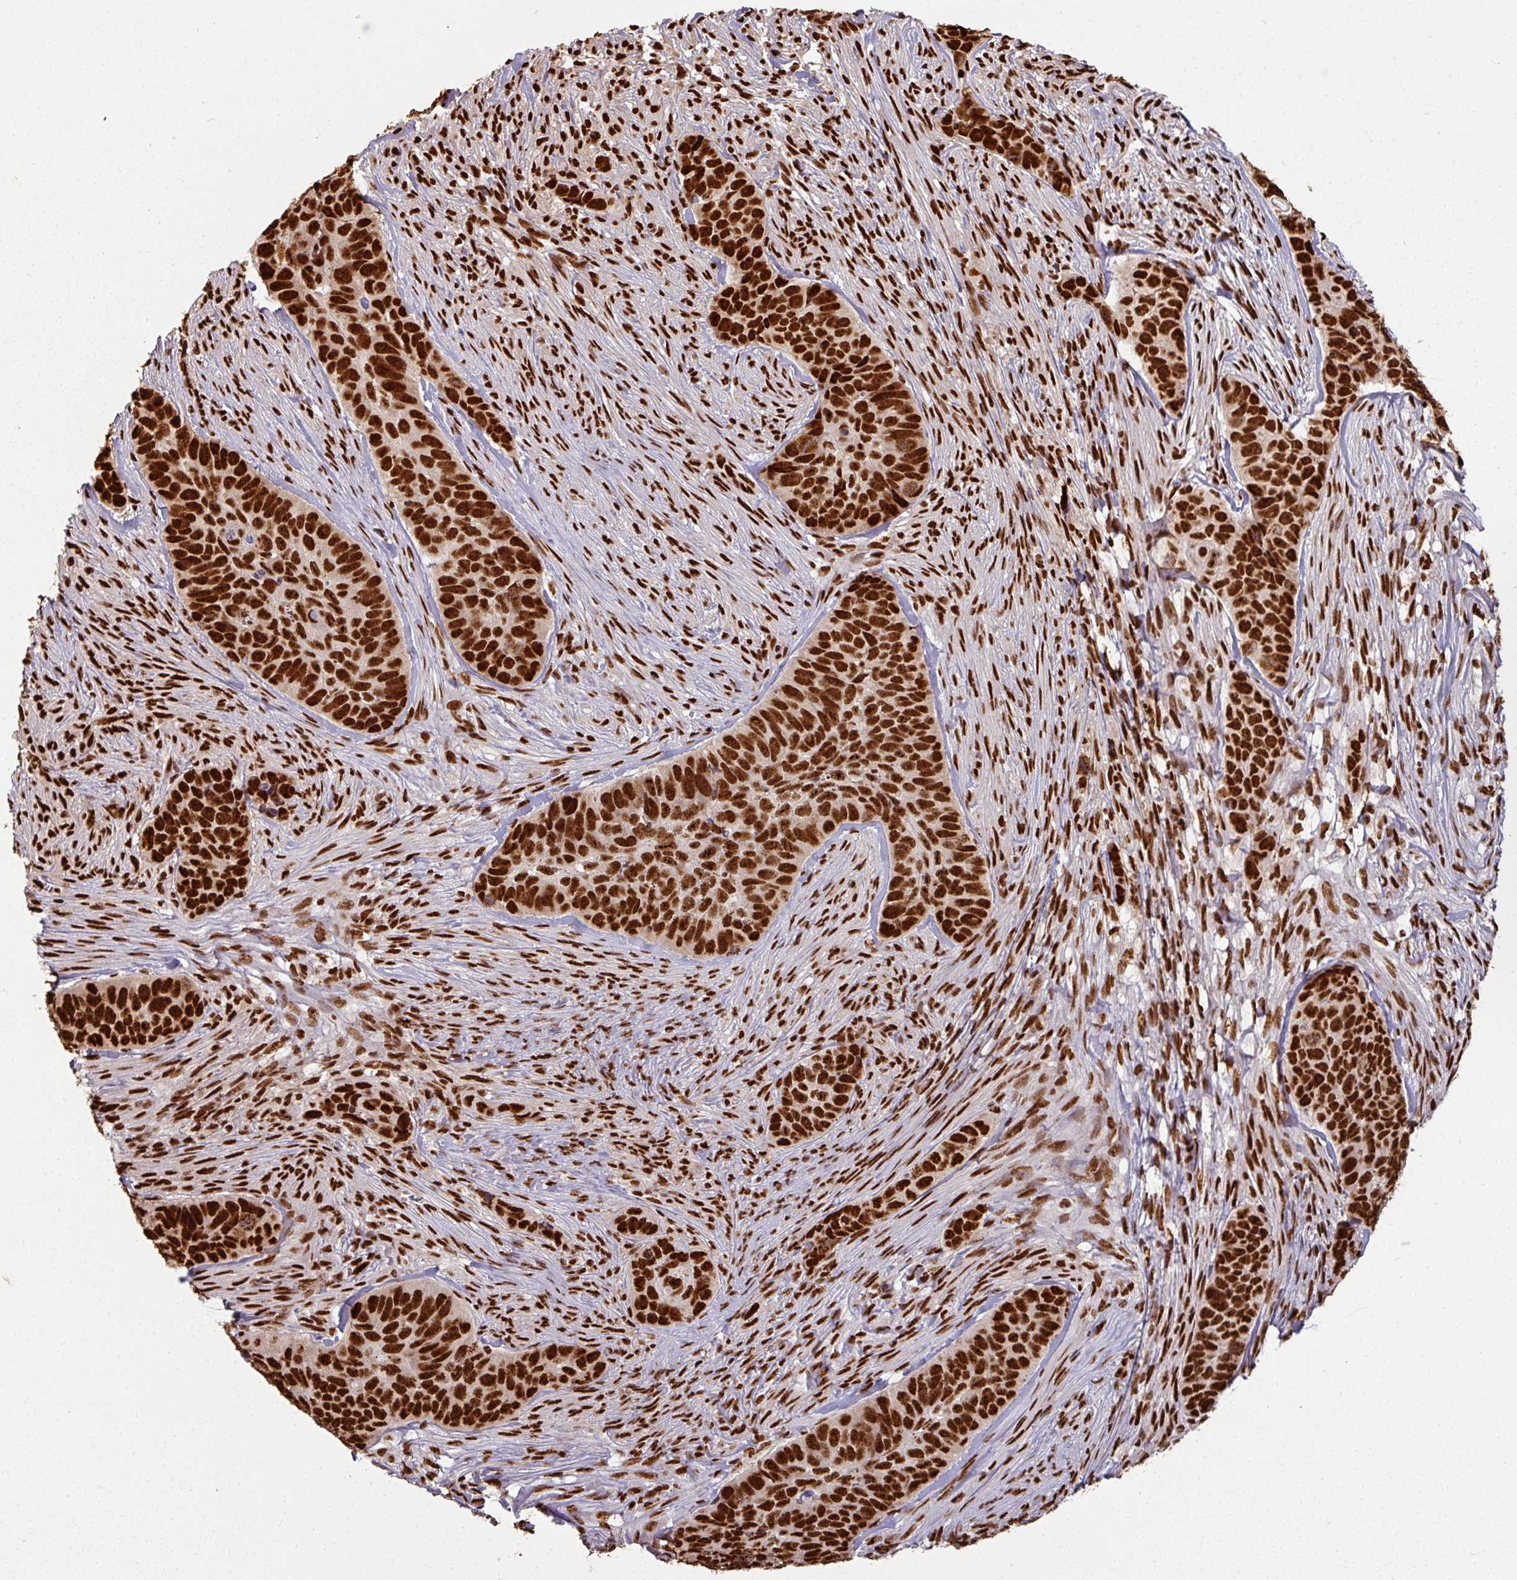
{"staining": {"intensity": "strong", "quantity": ">75%", "location": "nuclear"}, "tissue": "skin cancer", "cell_type": "Tumor cells", "image_type": "cancer", "snomed": [{"axis": "morphology", "description": "Basal cell carcinoma"}, {"axis": "topography", "description": "Skin"}], "caption": "Skin cancer stained with IHC reveals strong nuclear staining in approximately >75% of tumor cells.", "gene": "SIK3", "patient": {"sex": "female", "age": 82}}